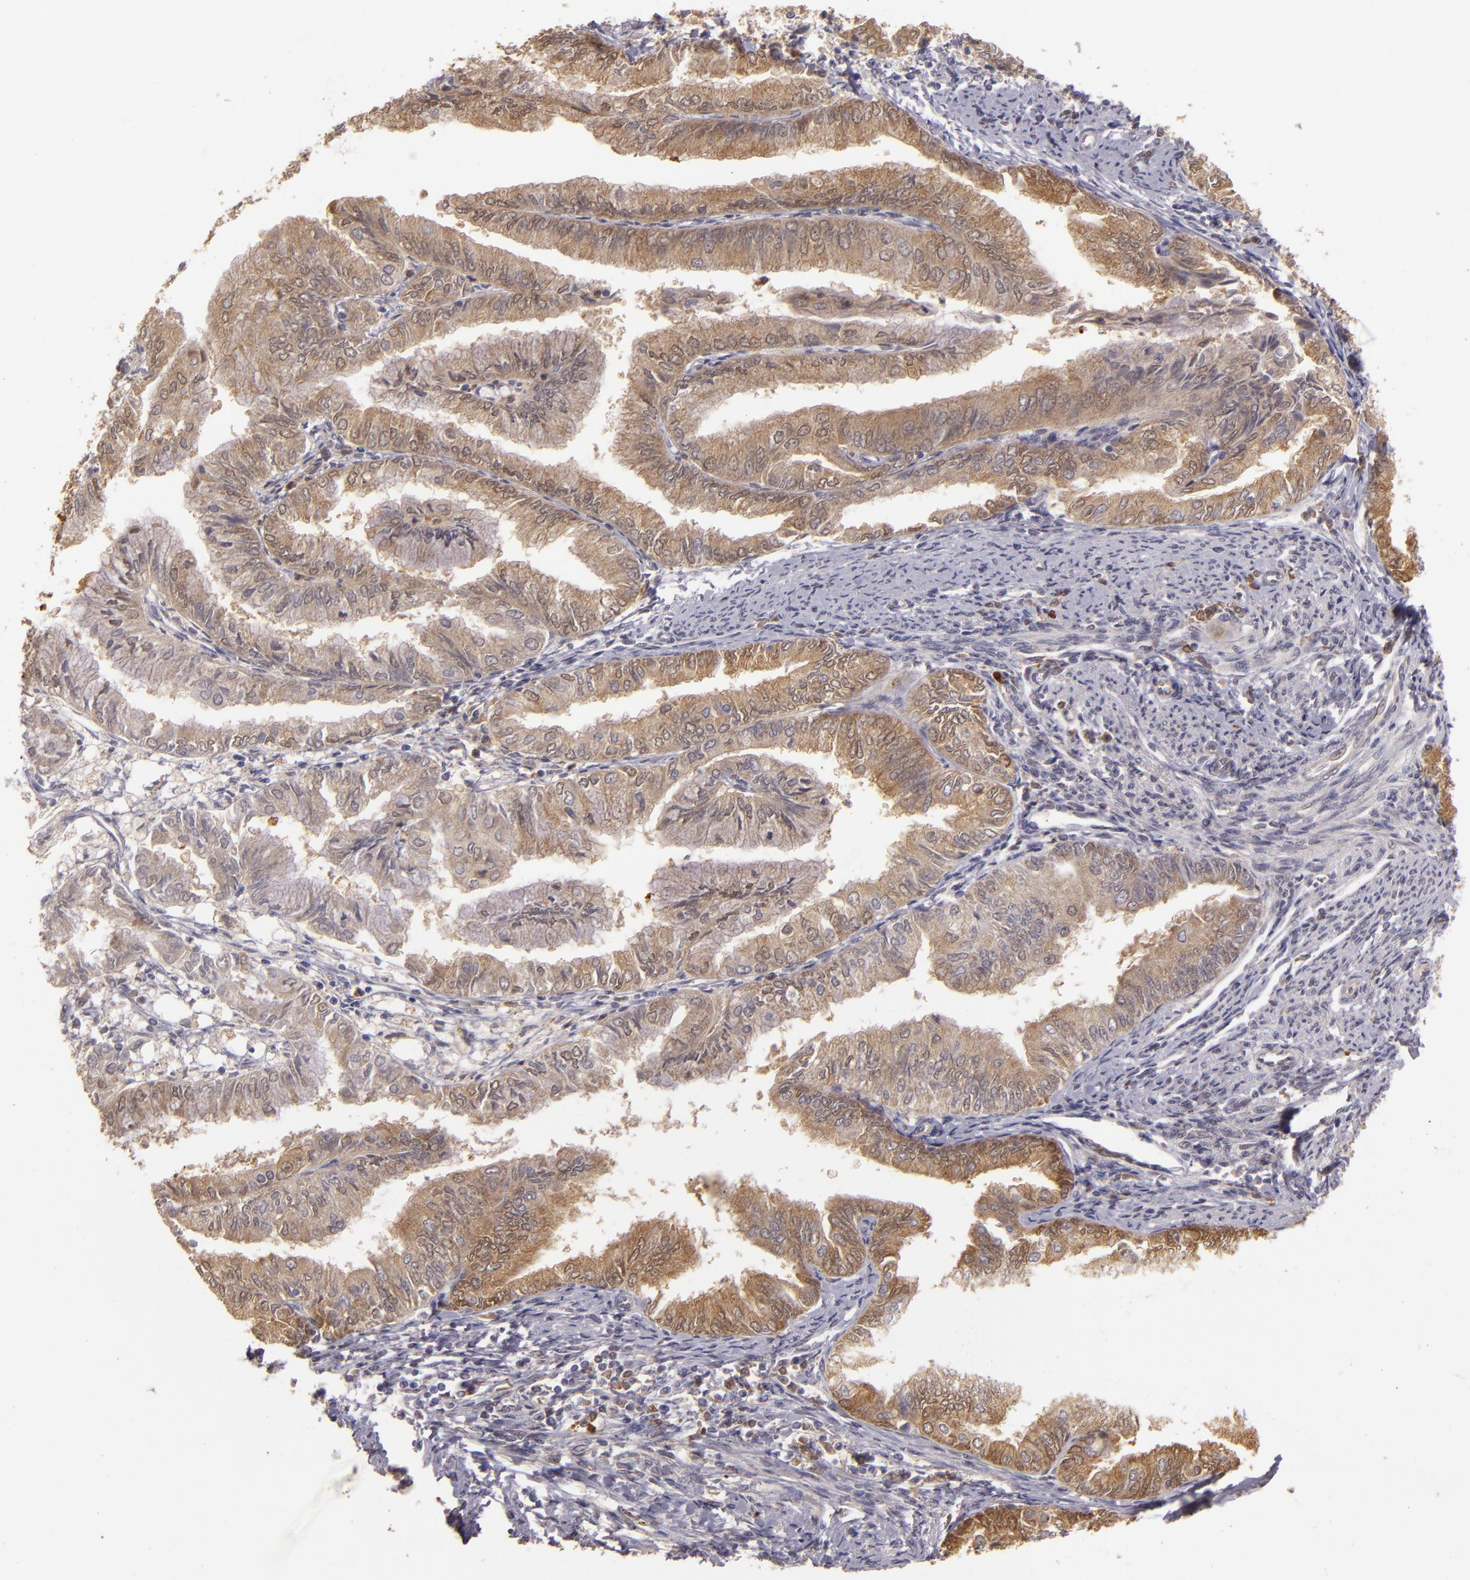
{"staining": {"intensity": "moderate", "quantity": ">75%", "location": "cytoplasmic/membranous"}, "tissue": "endometrial cancer", "cell_type": "Tumor cells", "image_type": "cancer", "snomed": [{"axis": "morphology", "description": "Adenocarcinoma, NOS"}, {"axis": "topography", "description": "Endometrium"}], "caption": "Brown immunohistochemical staining in endometrial adenocarcinoma shows moderate cytoplasmic/membranous staining in about >75% of tumor cells.", "gene": "FHIT", "patient": {"sex": "female", "age": 66}}